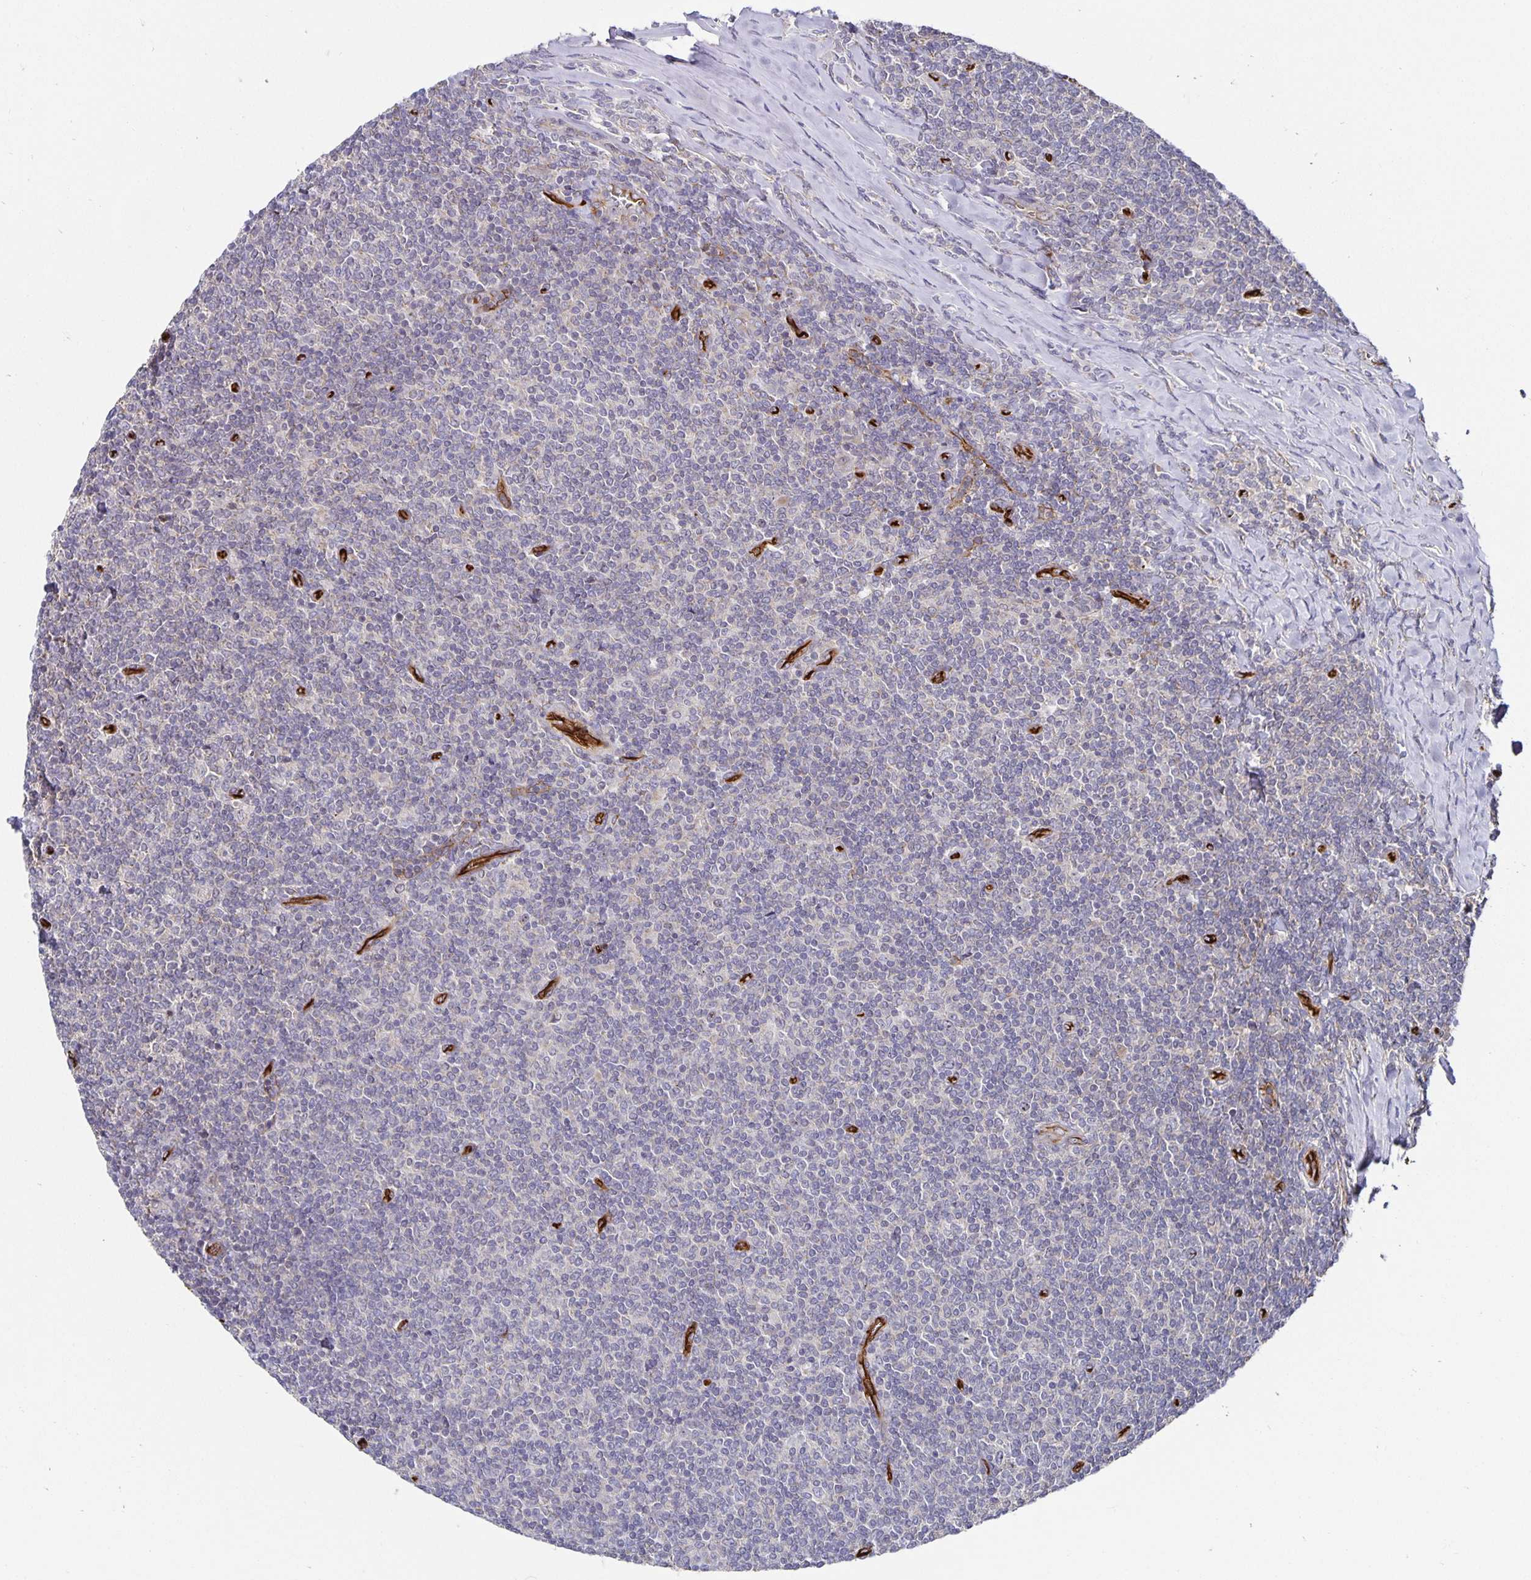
{"staining": {"intensity": "negative", "quantity": "none", "location": "none"}, "tissue": "lymphoma", "cell_type": "Tumor cells", "image_type": "cancer", "snomed": [{"axis": "morphology", "description": "Malignant lymphoma, non-Hodgkin's type, Low grade"}, {"axis": "topography", "description": "Lymph node"}], "caption": "Immunohistochemistry of low-grade malignant lymphoma, non-Hodgkin's type shows no expression in tumor cells.", "gene": "PODXL", "patient": {"sex": "male", "age": 52}}